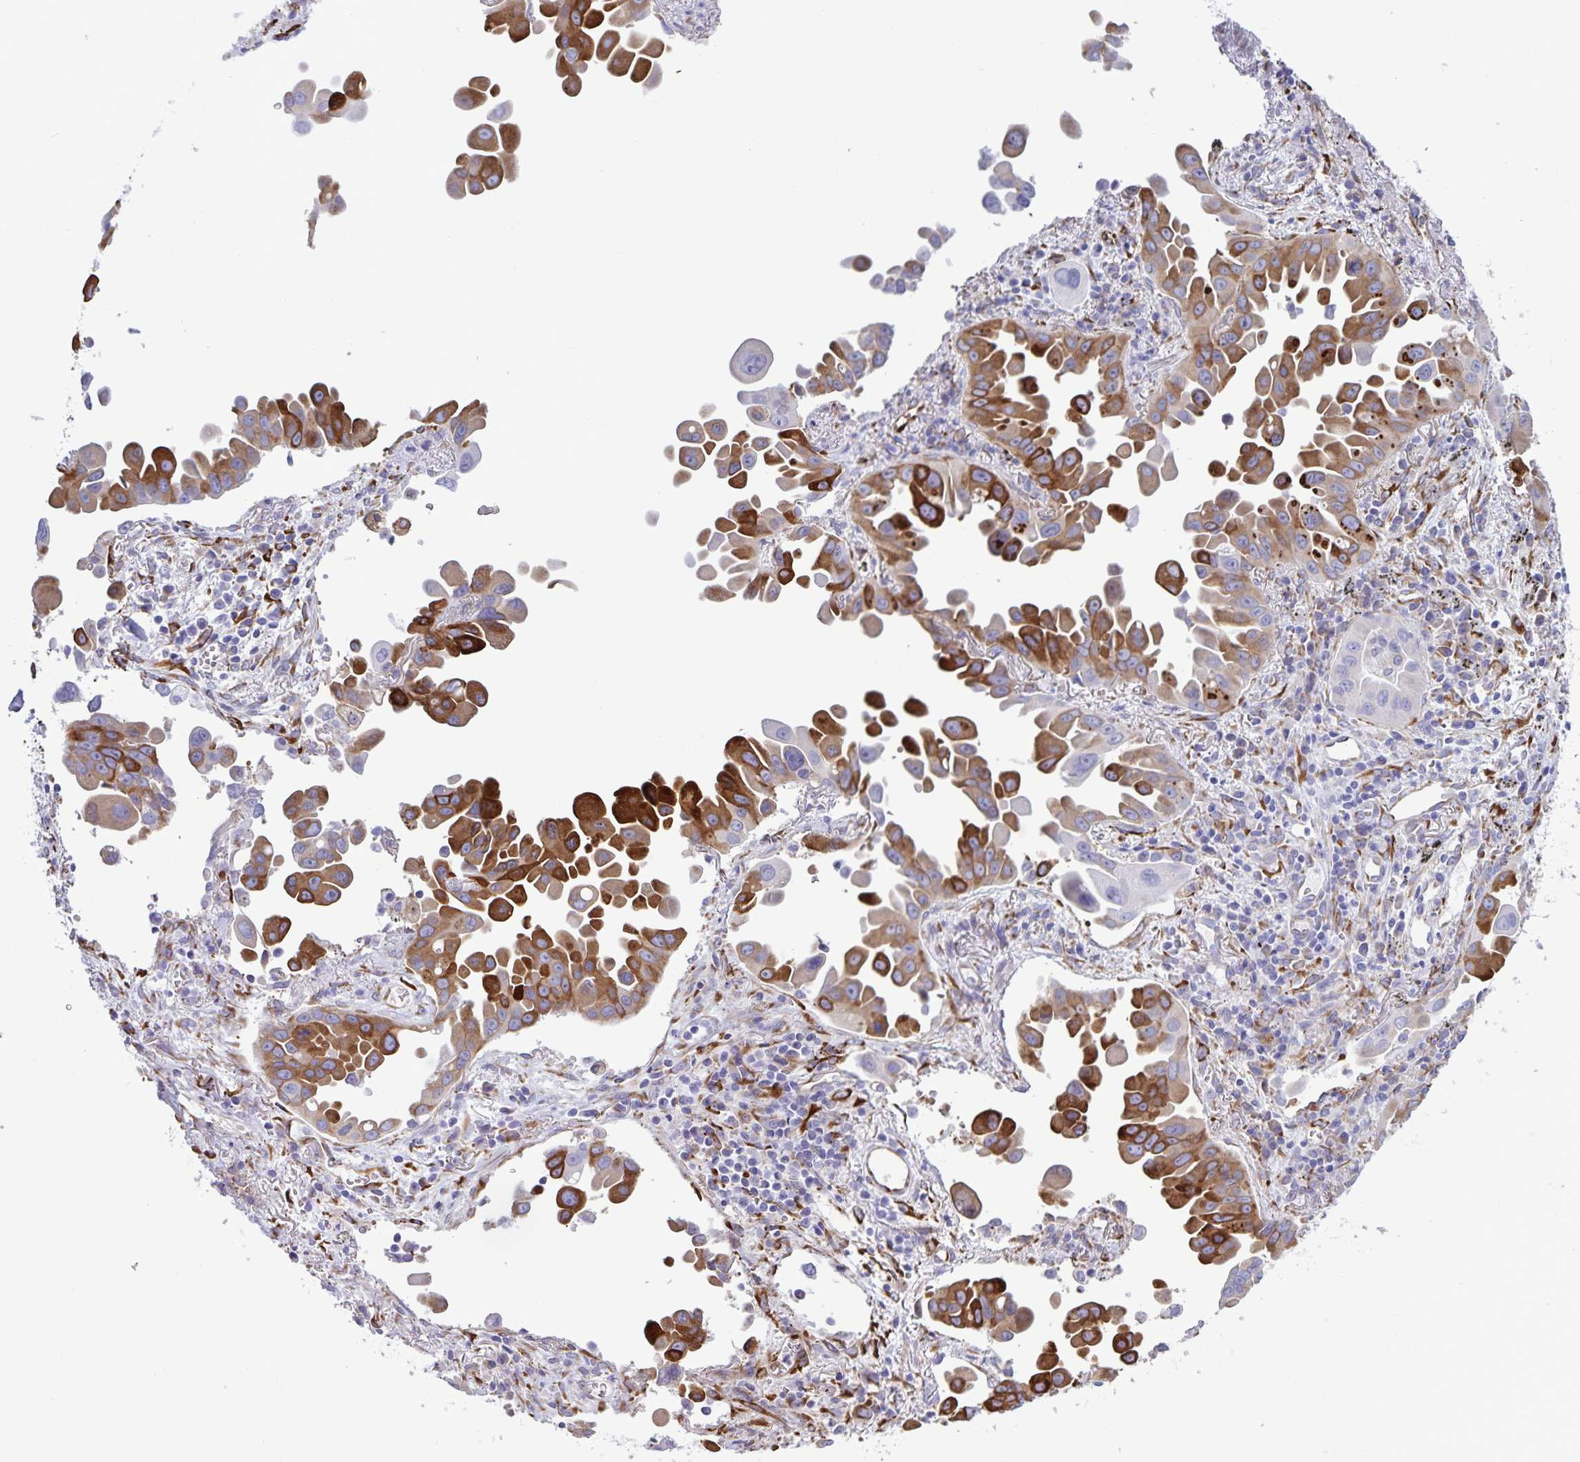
{"staining": {"intensity": "strong", "quantity": "25%-75%", "location": "cytoplasmic/membranous"}, "tissue": "lung cancer", "cell_type": "Tumor cells", "image_type": "cancer", "snomed": [{"axis": "morphology", "description": "Adenocarcinoma, NOS"}, {"axis": "topography", "description": "Lung"}], "caption": "Immunohistochemistry (DAB (3,3'-diaminobenzidine)) staining of human lung cancer (adenocarcinoma) displays strong cytoplasmic/membranous protein expression in about 25%-75% of tumor cells.", "gene": "RCN1", "patient": {"sex": "male", "age": 68}}